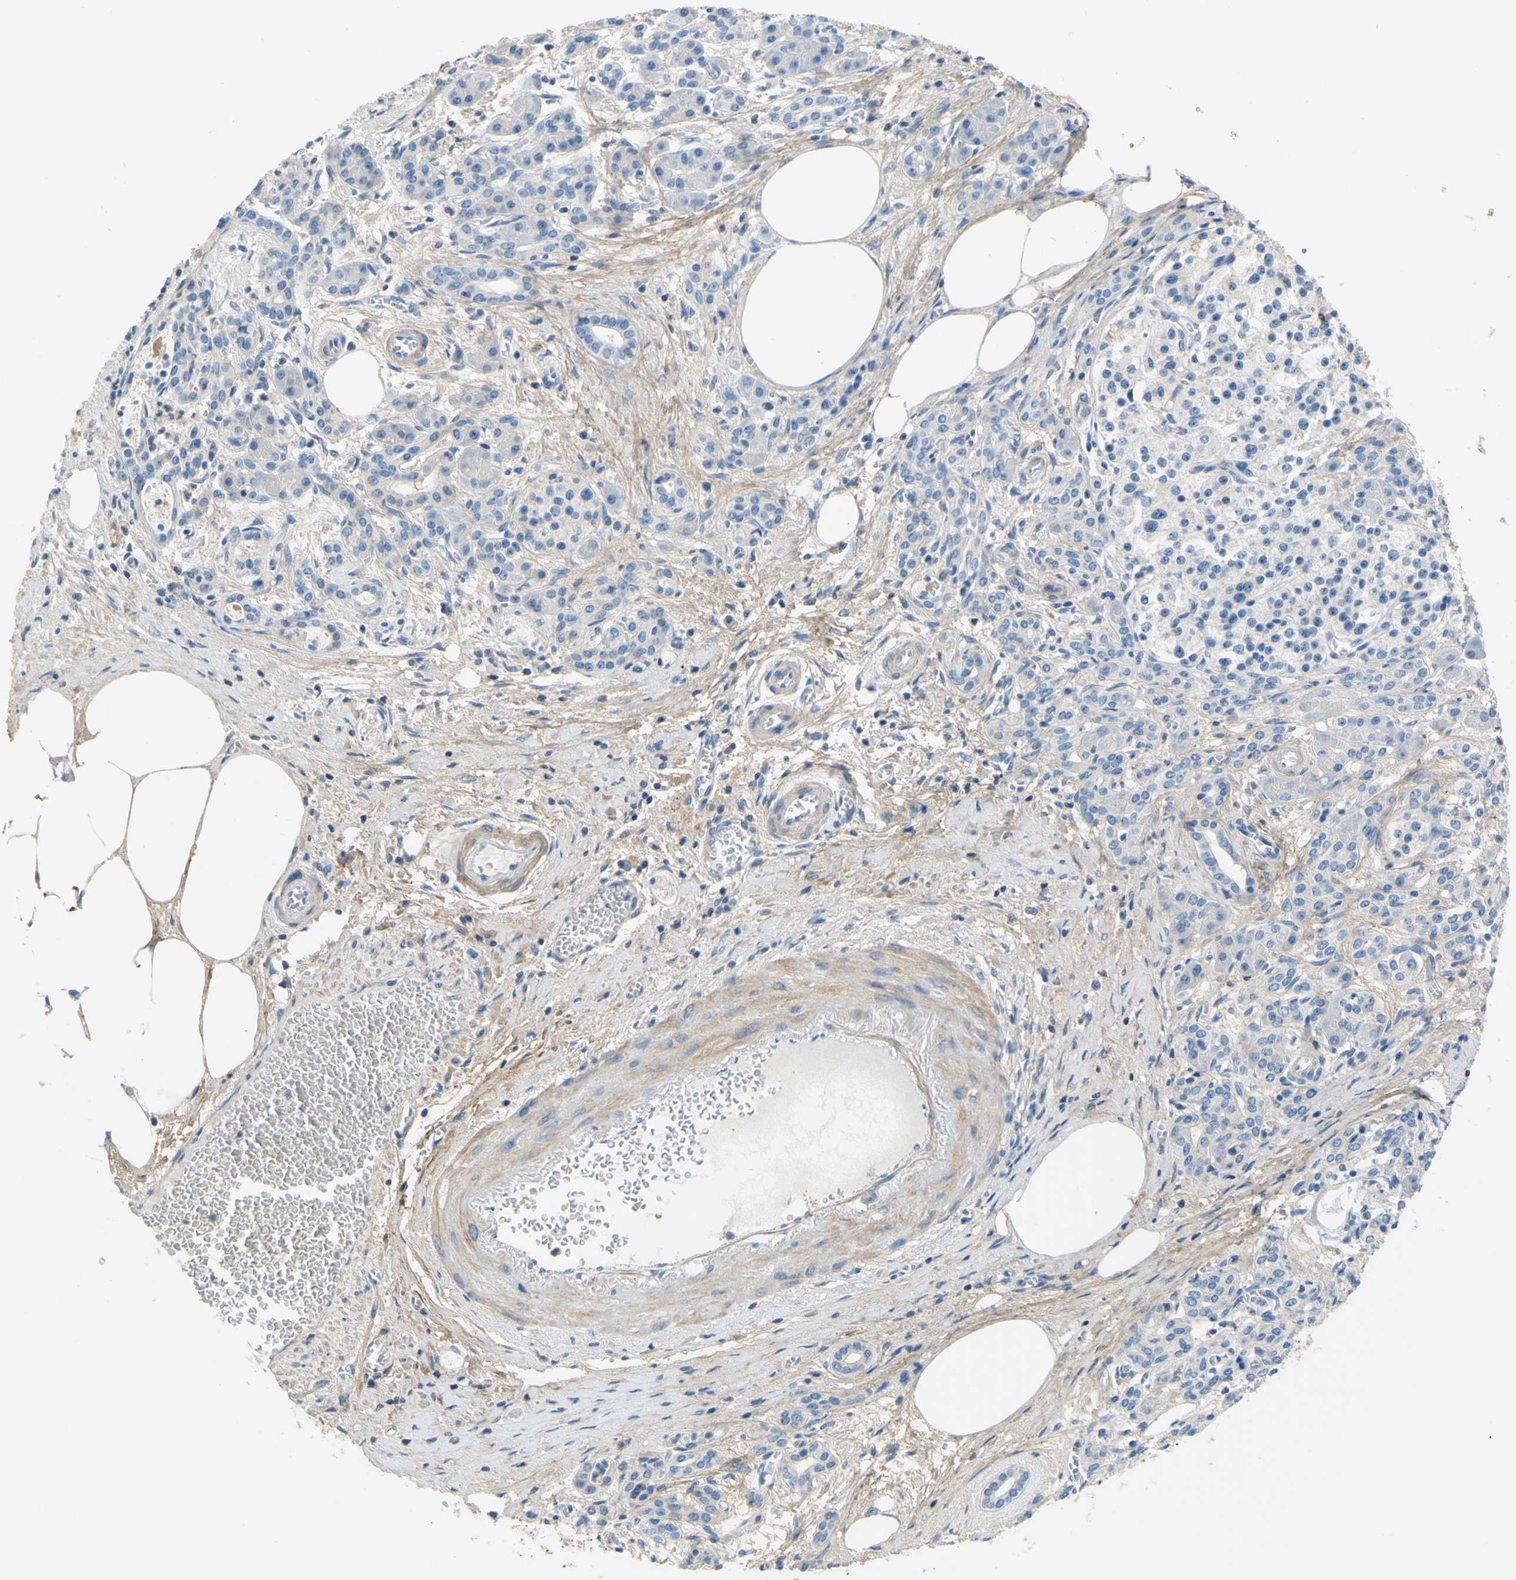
{"staining": {"intensity": "negative", "quantity": "none", "location": "none"}, "tissue": "pancreatic cancer", "cell_type": "Tumor cells", "image_type": "cancer", "snomed": [{"axis": "morphology", "description": "Adenocarcinoma, NOS"}, {"axis": "topography", "description": "Pancreas"}], "caption": "Tumor cells are negative for brown protein staining in pancreatic cancer (adenocarcinoma).", "gene": "OGN", "patient": {"sex": "female", "age": 70}}